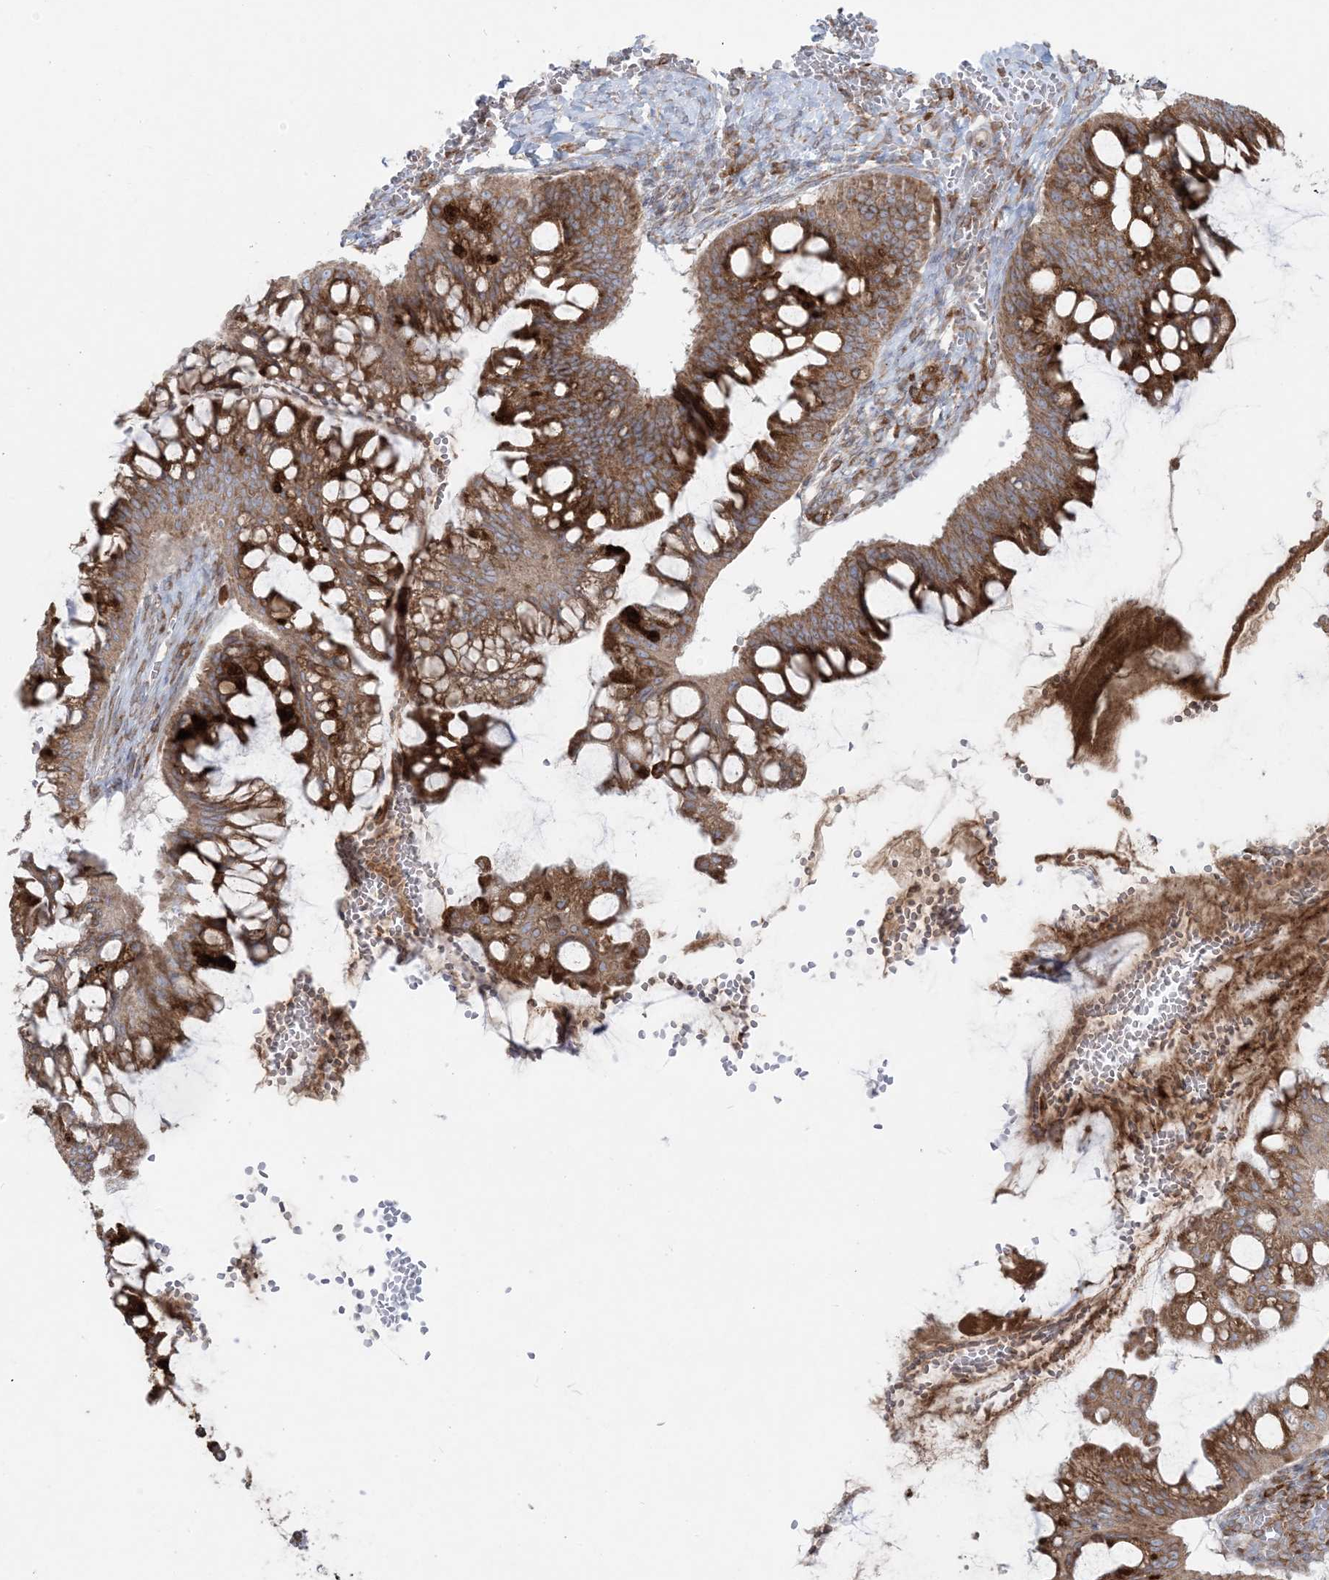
{"staining": {"intensity": "strong", "quantity": ">75%", "location": "cytoplasmic/membranous"}, "tissue": "ovarian cancer", "cell_type": "Tumor cells", "image_type": "cancer", "snomed": [{"axis": "morphology", "description": "Cystadenocarcinoma, mucinous, NOS"}, {"axis": "topography", "description": "Ovary"}], "caption": "Mucinous cystadenocarcinoma (ovarian) stained with IHC exhibits strong cytoplasmic/membranous staining in approximately >75% of tumor cells.", "gene": "UBXN4", "patient": {"sex": "female", "age": 73}}